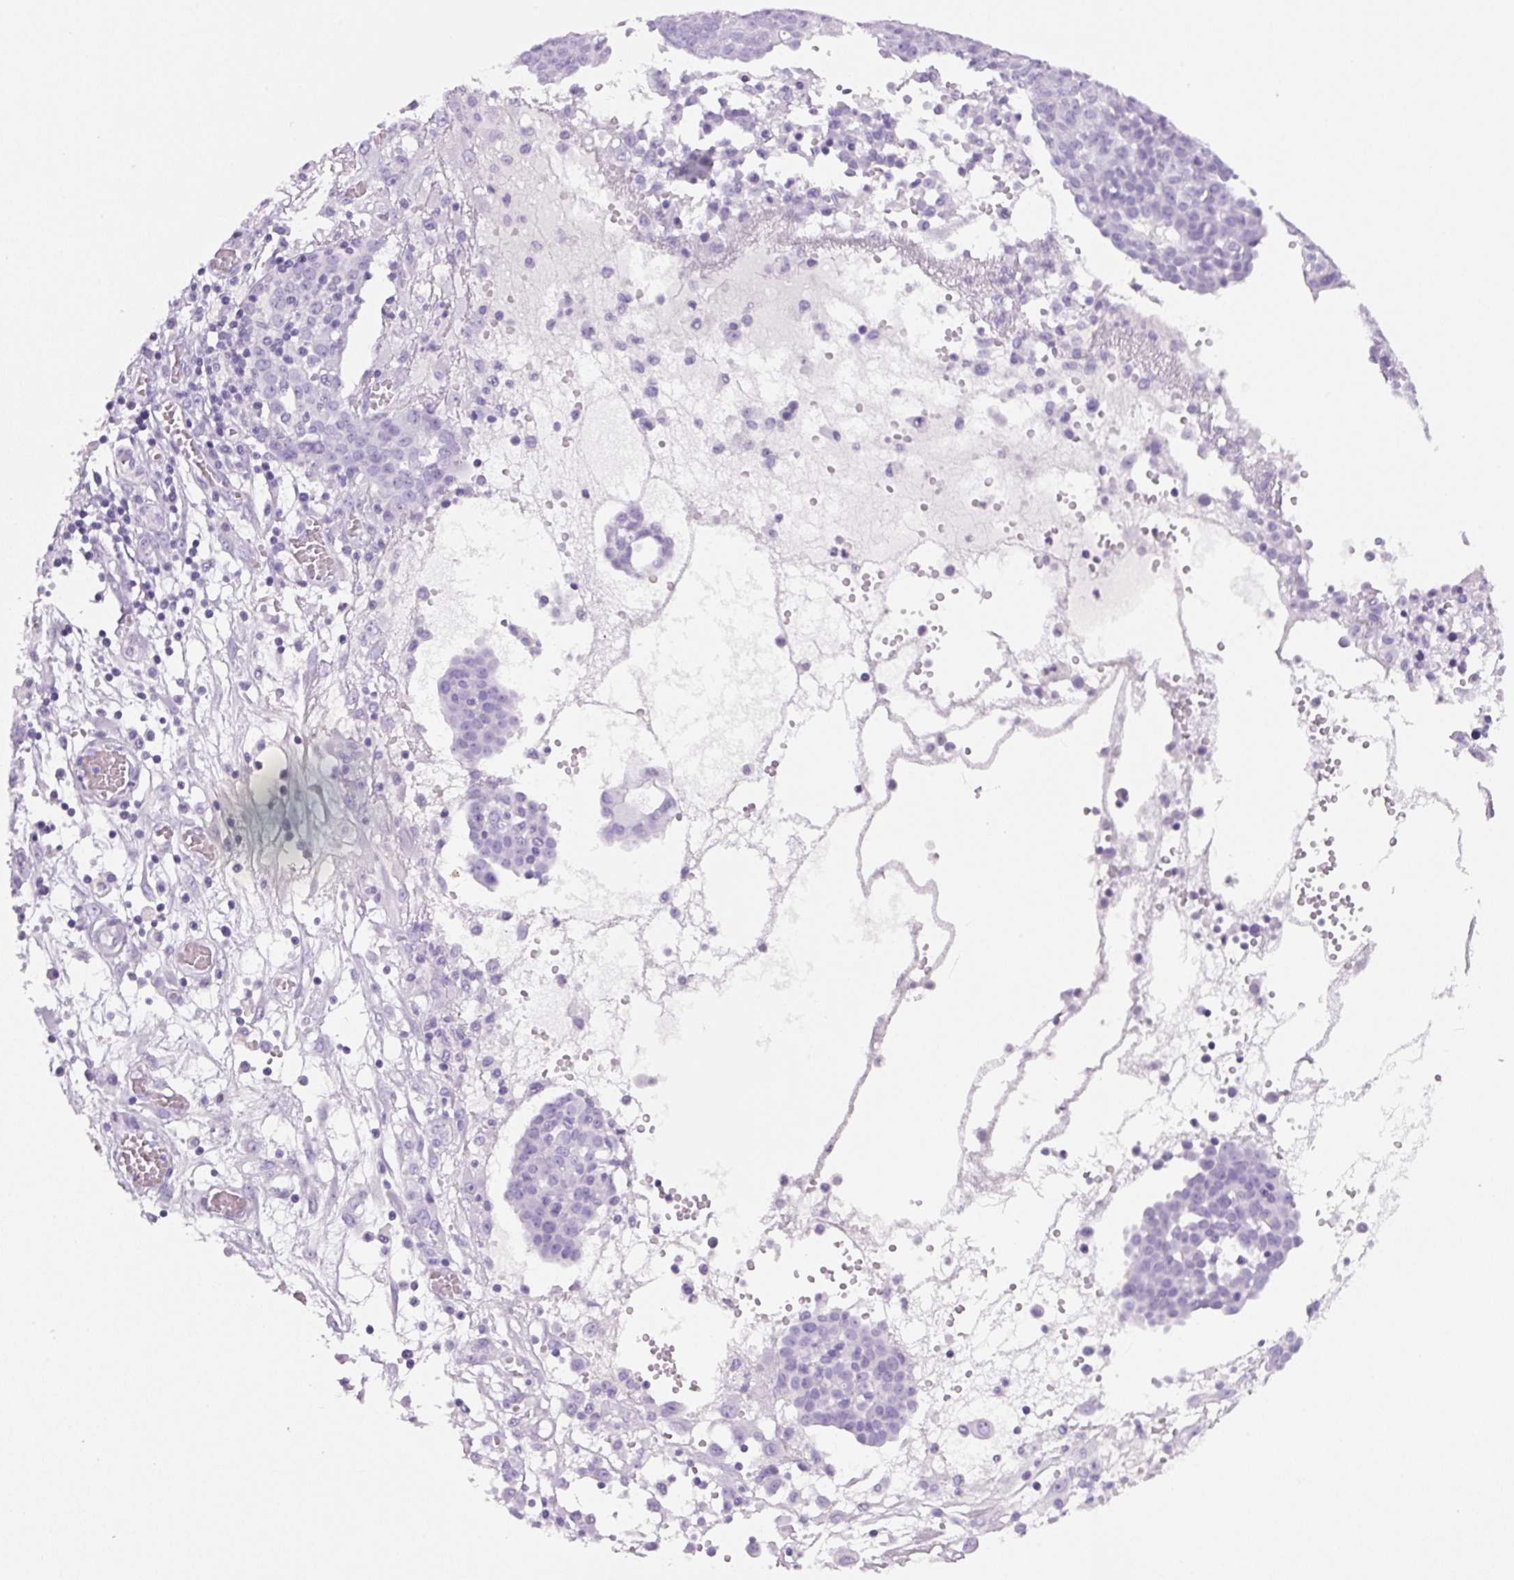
{"staining": {"intensity": "negative", "quantity": "none", "location": "none"}, "tissue": "ovarian cancer", "cell_type": "Tumor cells", "image_type": "cancer", "snomed": [{"axis": "morphology", "description": "Cystadenocarcinoma, serous, NOS"}, {"axis": "topography", "description": "Soft tissue"}, {"axis": "topography", "description": "Ovary"}], "caption": "DAB immunohistochemical staining of human ovarian cancer (serous cystadenocarcinoma) shows no significant positivity in tumor cells.", "gene": "PRRT1", "patient": {"sex": "female", "age": 57}}